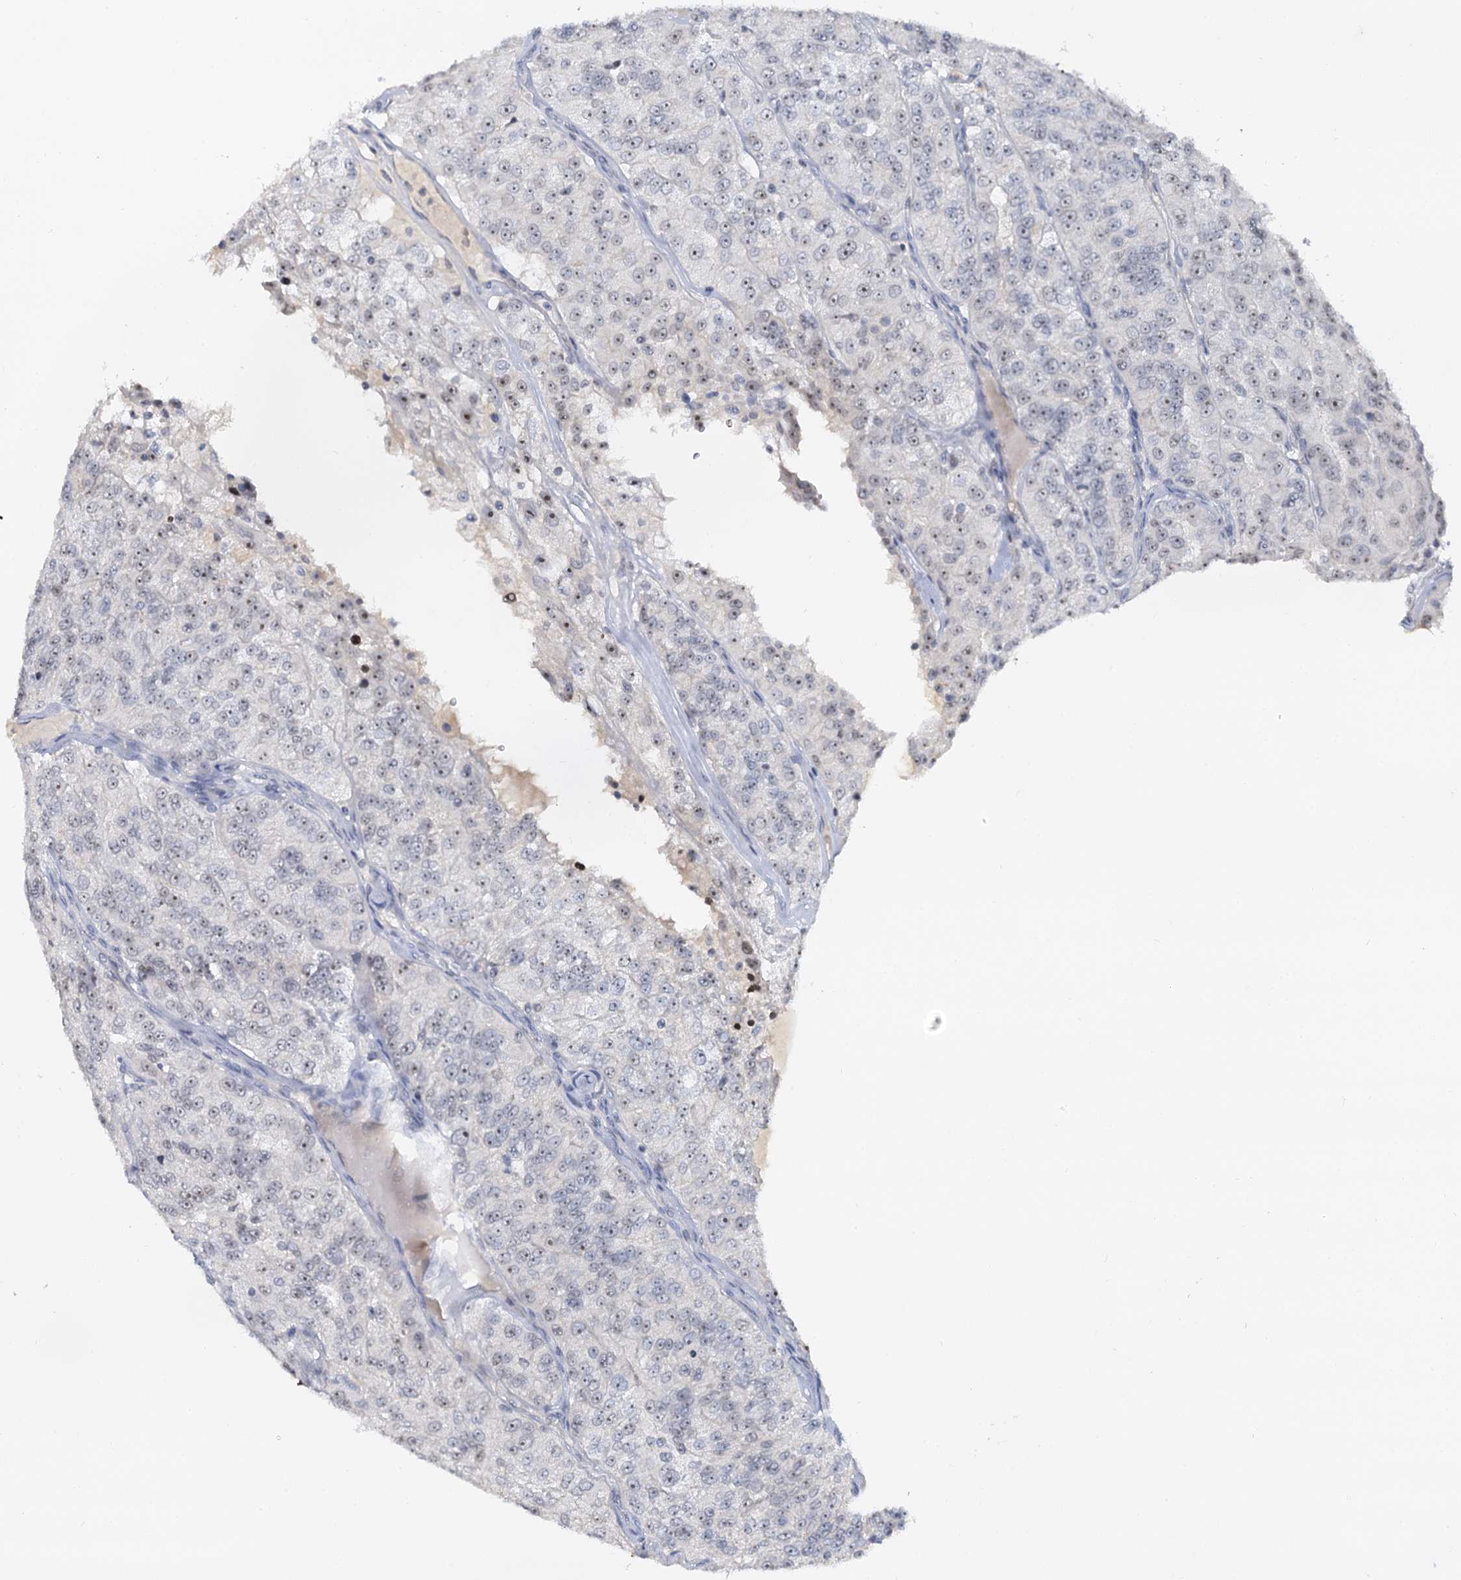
{"staining": {"intensity": "weak", "quantity": "25%-75%", "location": "nuclear"}, "tissue": "renal cancer", "cell_type": "Tumor cells", "image_type": "cancer", "snomed": [{"axis": "morphology", "description": "Adenocarcinoma, NOS"}, {"axis": "topography", "description": "Kidney"}], "caption": "About 25%-75% of tumor cells in renal cancer demonstrate weak nuclear protein expression as visualized by brown immunohistochemical staining.", "gene": "NOP2", "patient": {"sex": "female", "age": 63}}